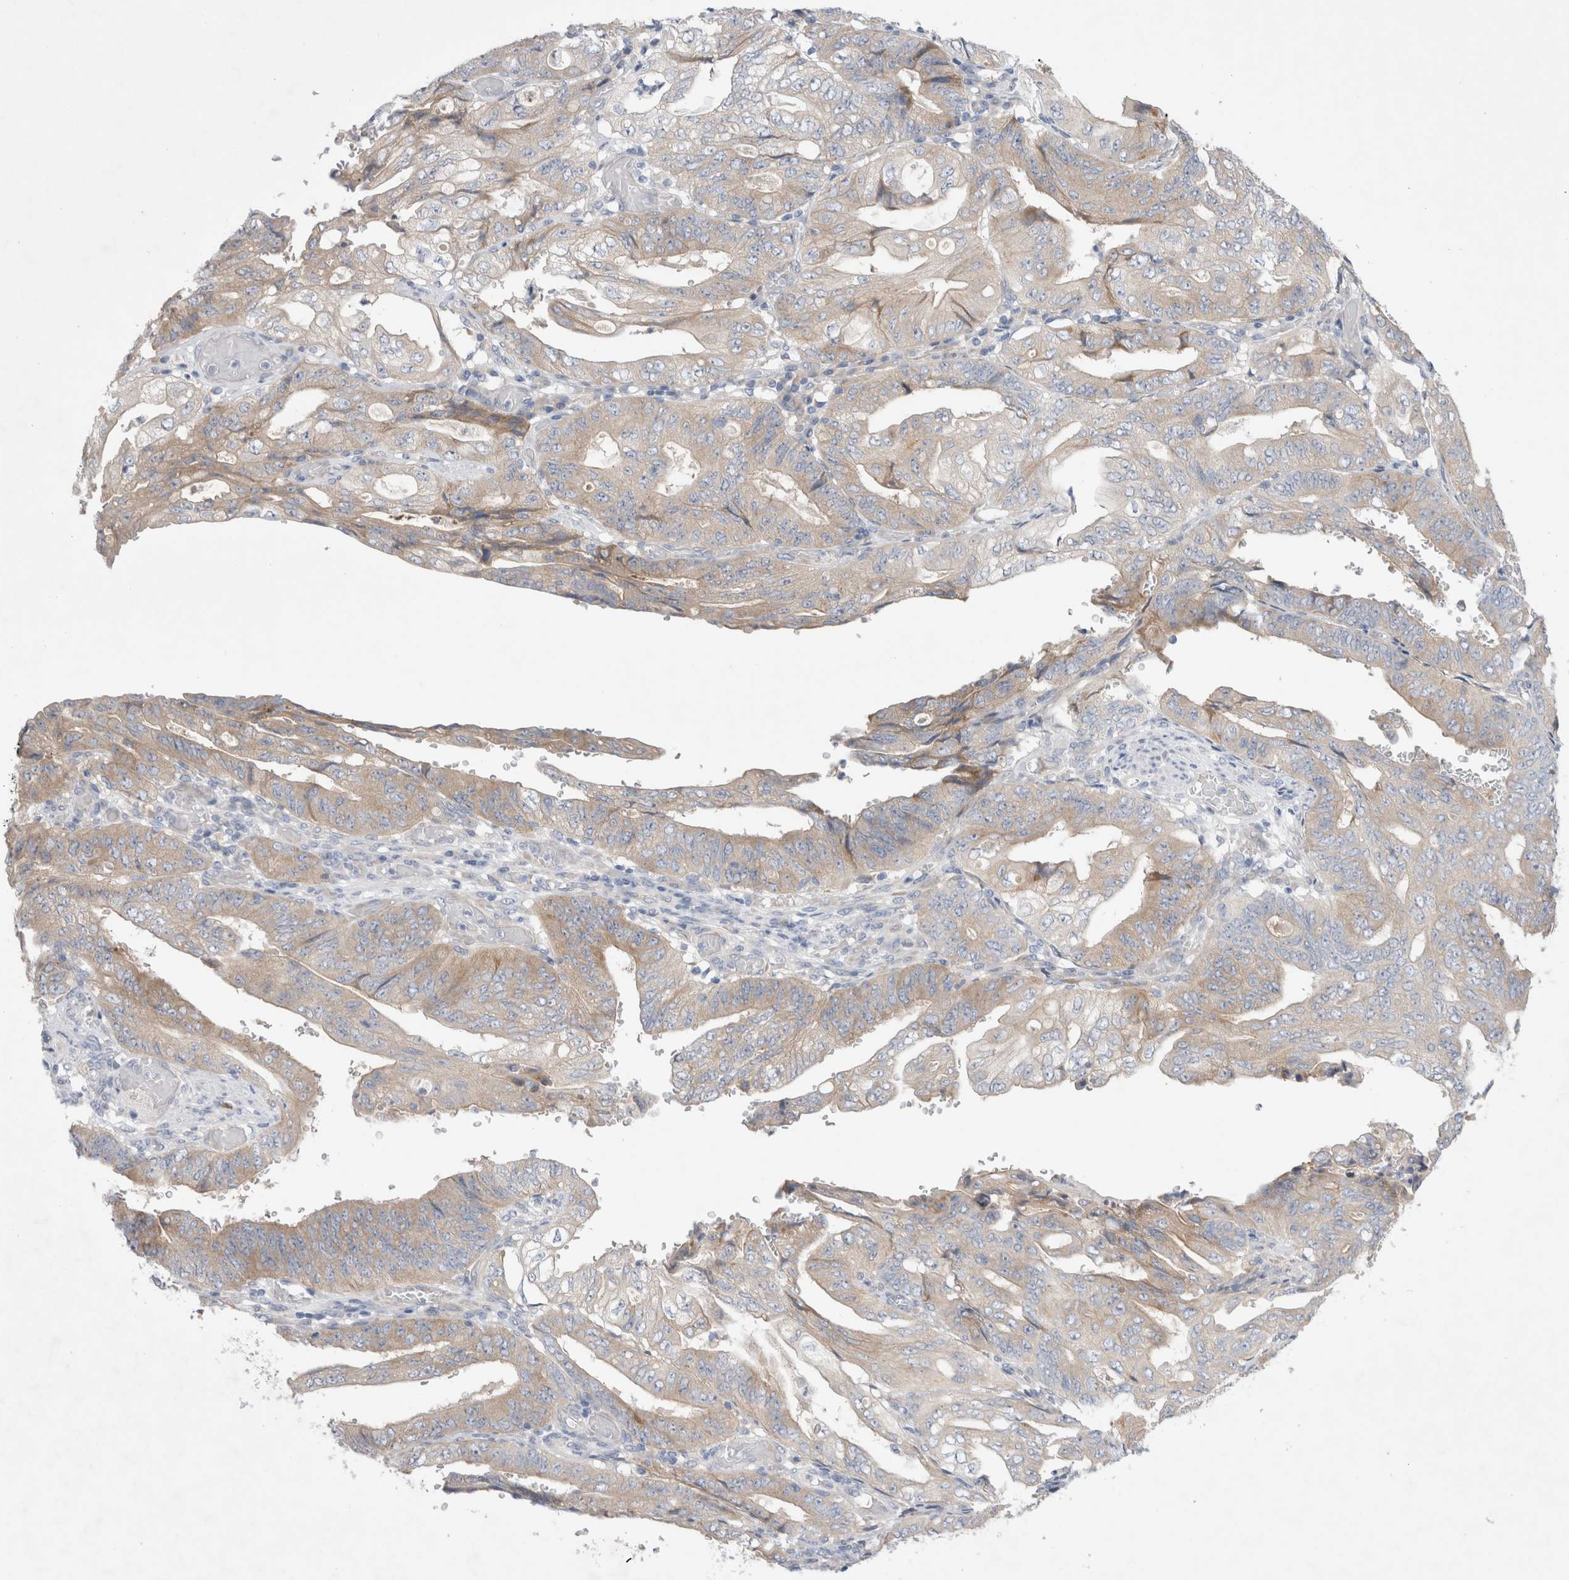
{"staining": {"intensity": "weak", "quantity": ">75%", "location": "cytoplasmic/membranous"}, "tissue": "stomach cancer", "cell_type": "Tumor cells", "image_type": "cancer", "snomed": [{"axis": "morphology", "description": "Adenocarcinoma, NOS"}, {"axis": "topography", "description": "Stomach"}], "caption": "Adenocarcinoma (stomach) was stained to show a protein in brown. There is low levels of weak cytoplasmic/membranous staining in about >75% of tumor cells.", "gene": "RBM12B", "patient": {"sex": "female", "age": 73}}